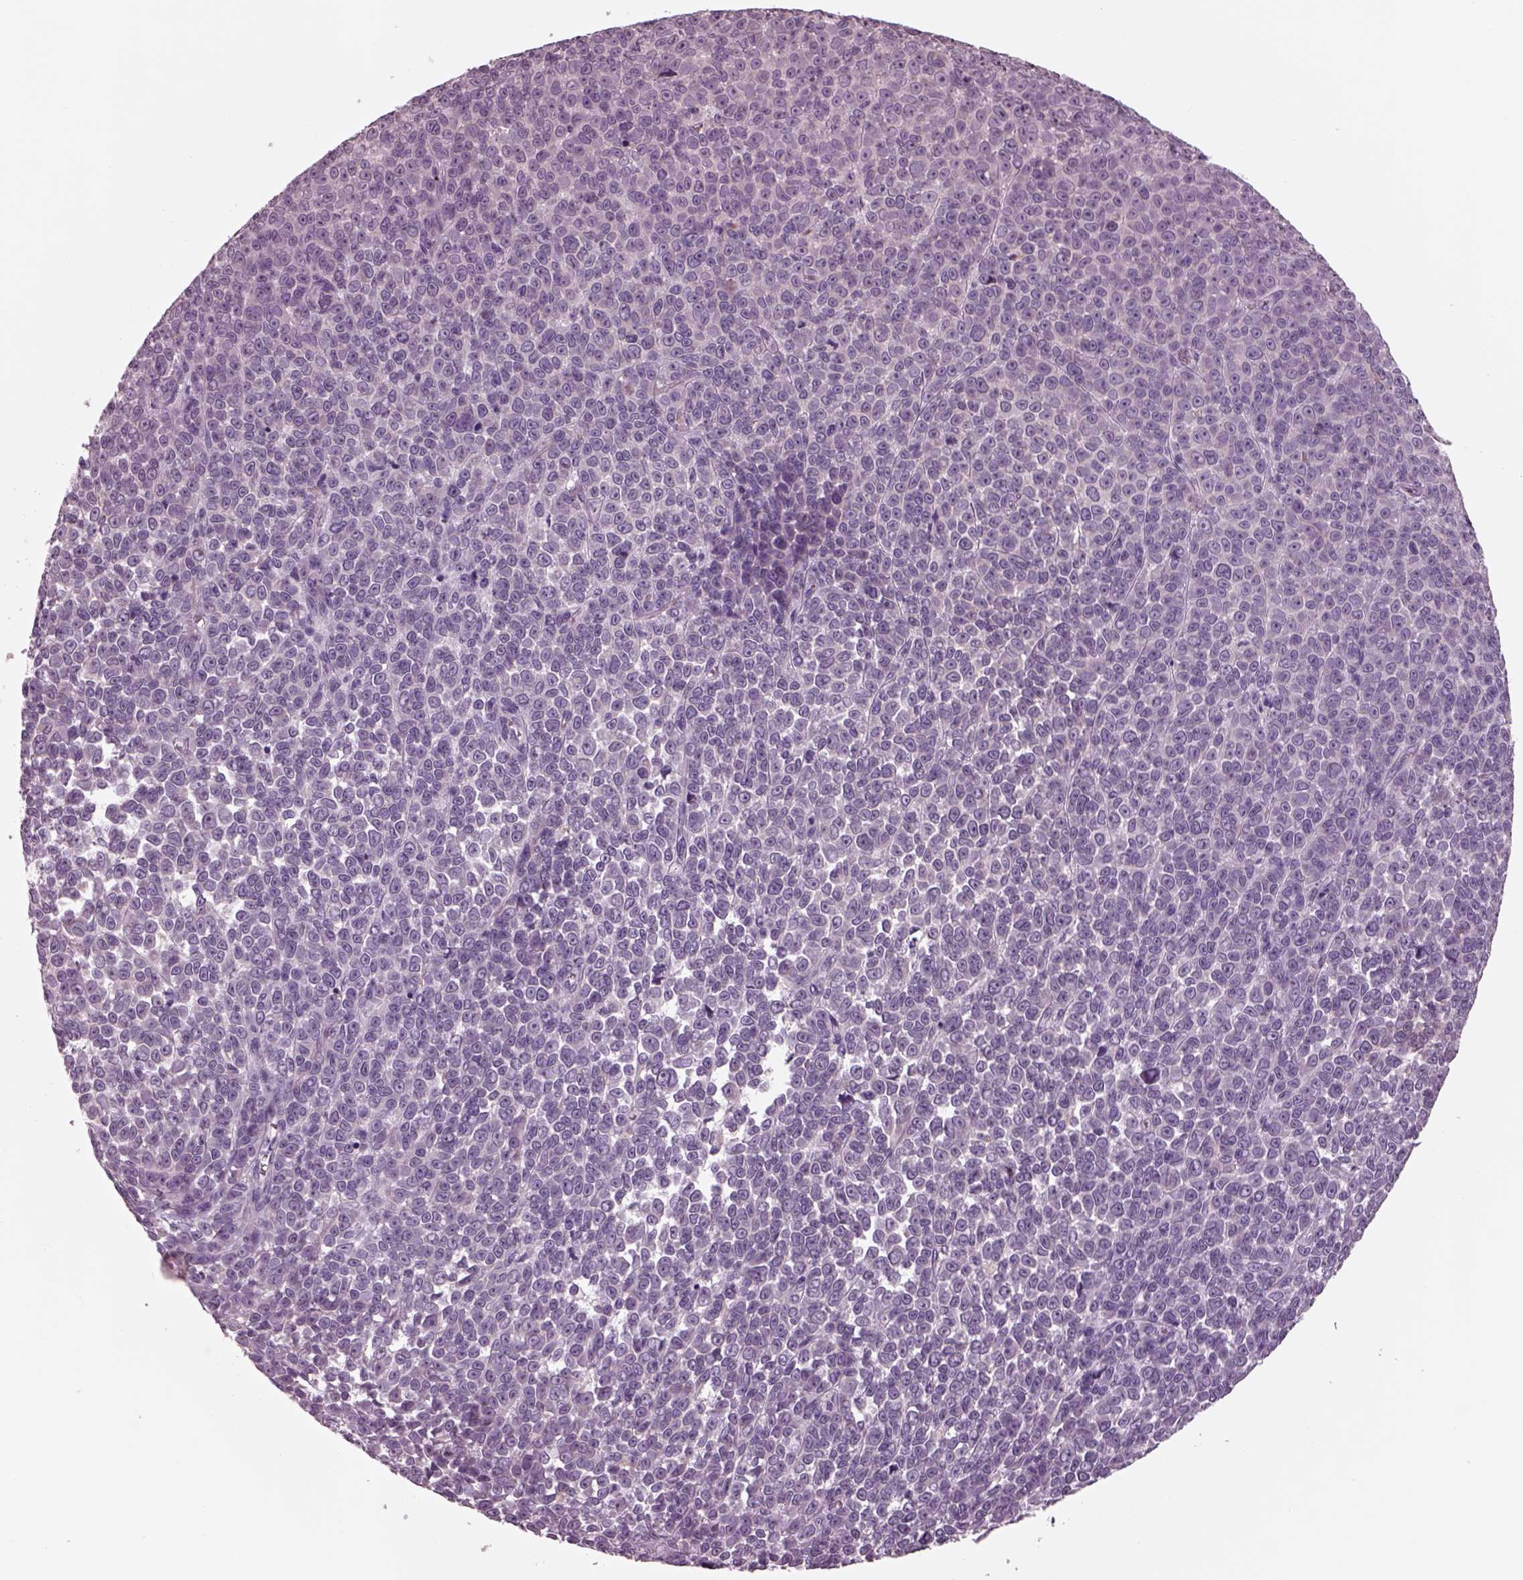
{"staining": {"intensity": "negative", "quantity": "none", "location": "none"}, "tissue": "melanoma", "cell_type": "Tumor cells", "image_type": "cancer", "snomed": [{"axis": "morphology", "description": "Malignant melanoma, NOS"}, {"axis": "topography", "description": "Skin"}], "caption": "Tumor cells show no significant protein staining in melanoma.", "gene": "AP4M1", "patient": {"sex": "female", "age": 95}}